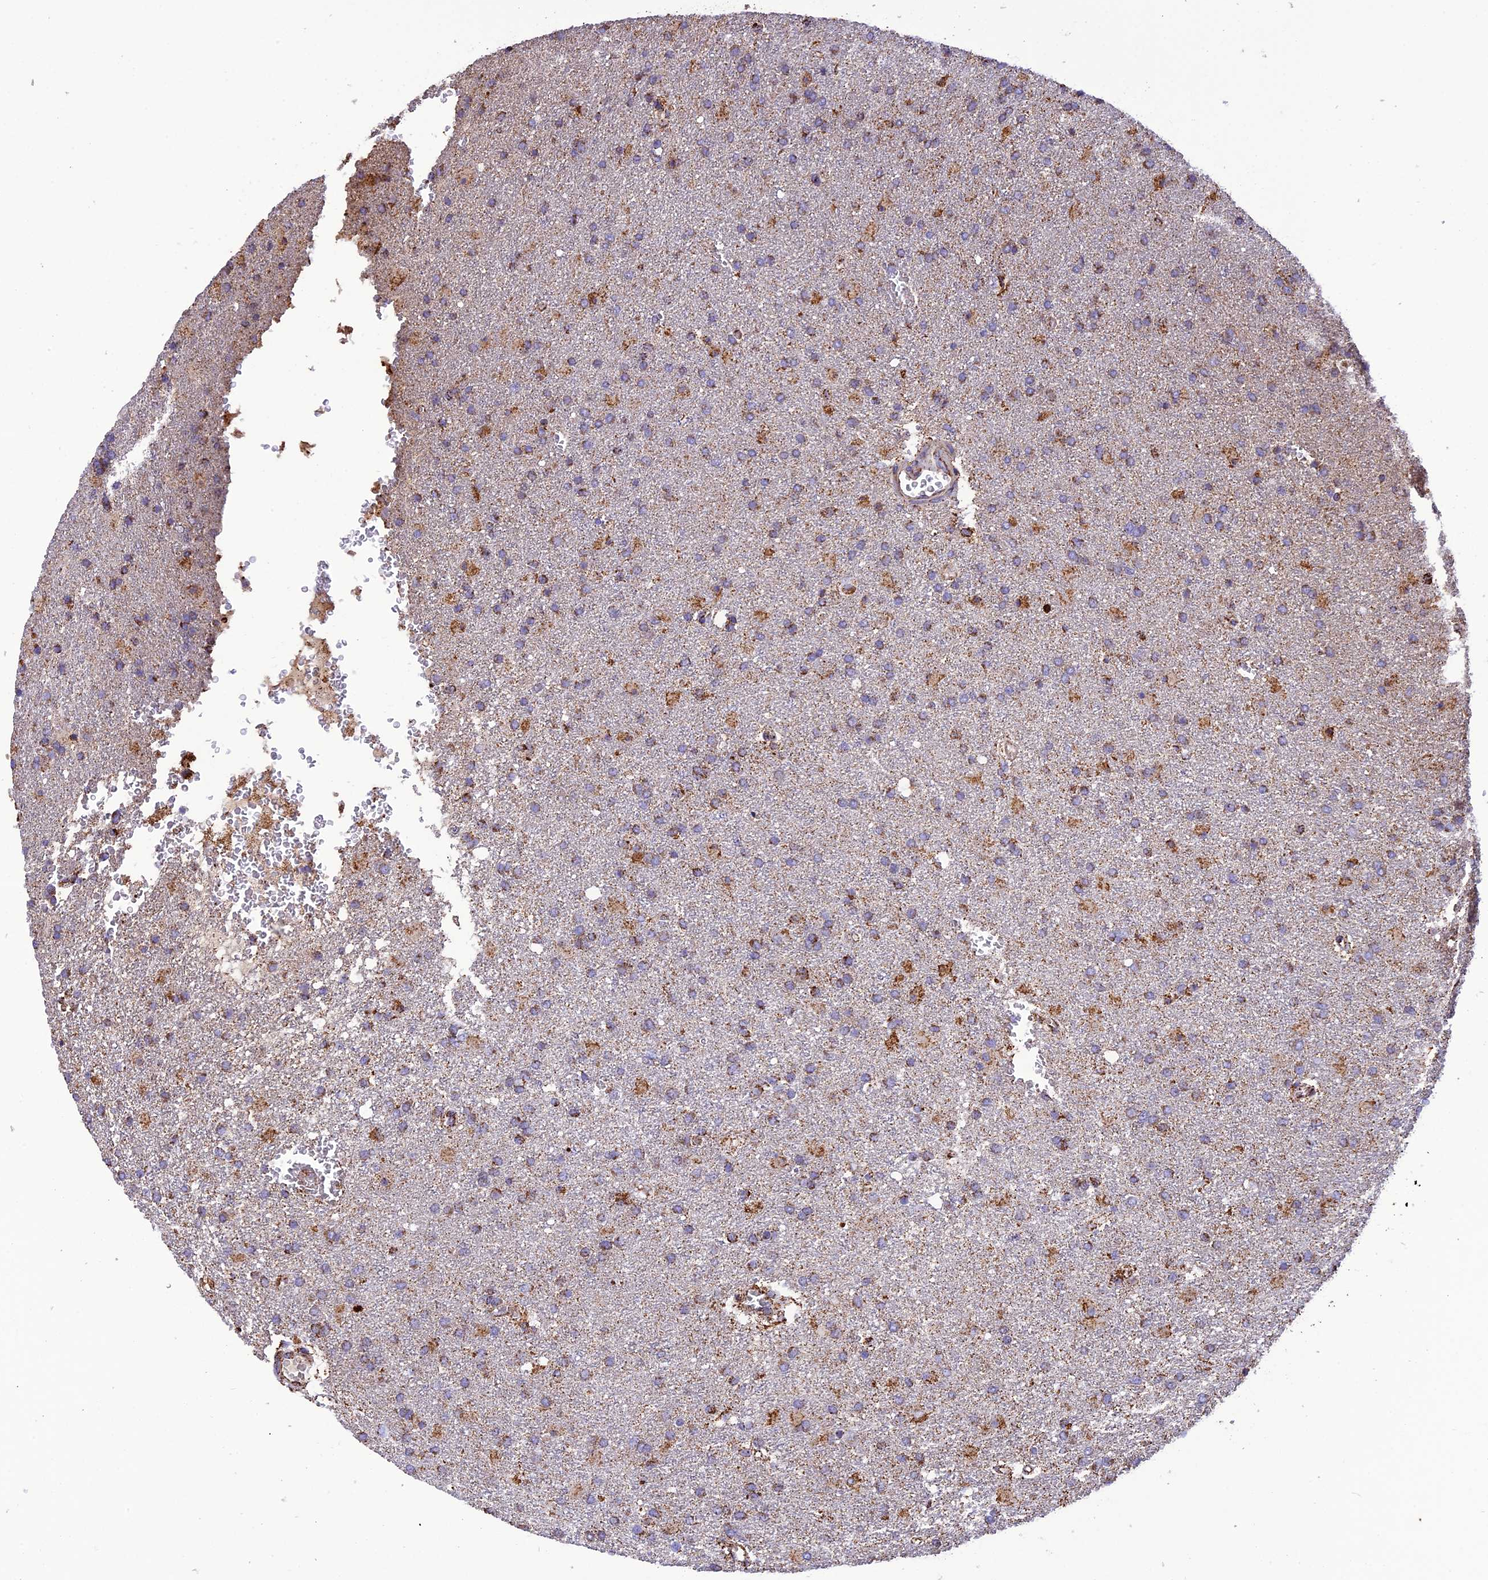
{"staining": {"intensity": "moderate", "quantity": "<25%", "location": "cytoplasmic/membranous"}, "tissue": "glioma", "cell_type": "Tumor cells", "image_type": "cancer", "snomed": [{"axis": "morphology", "description": "Glioma, malignant, High grade"}, {"axis": "topography", "description": "Brain"}], "caption": "The histopathology image exhibits staining of glioma, revealing moderate cytoplasmic/membranous protein staining (brown color) within tumor cells.", "gene": "KCNG1", "patient": {"sex": "female", "age": 74}}